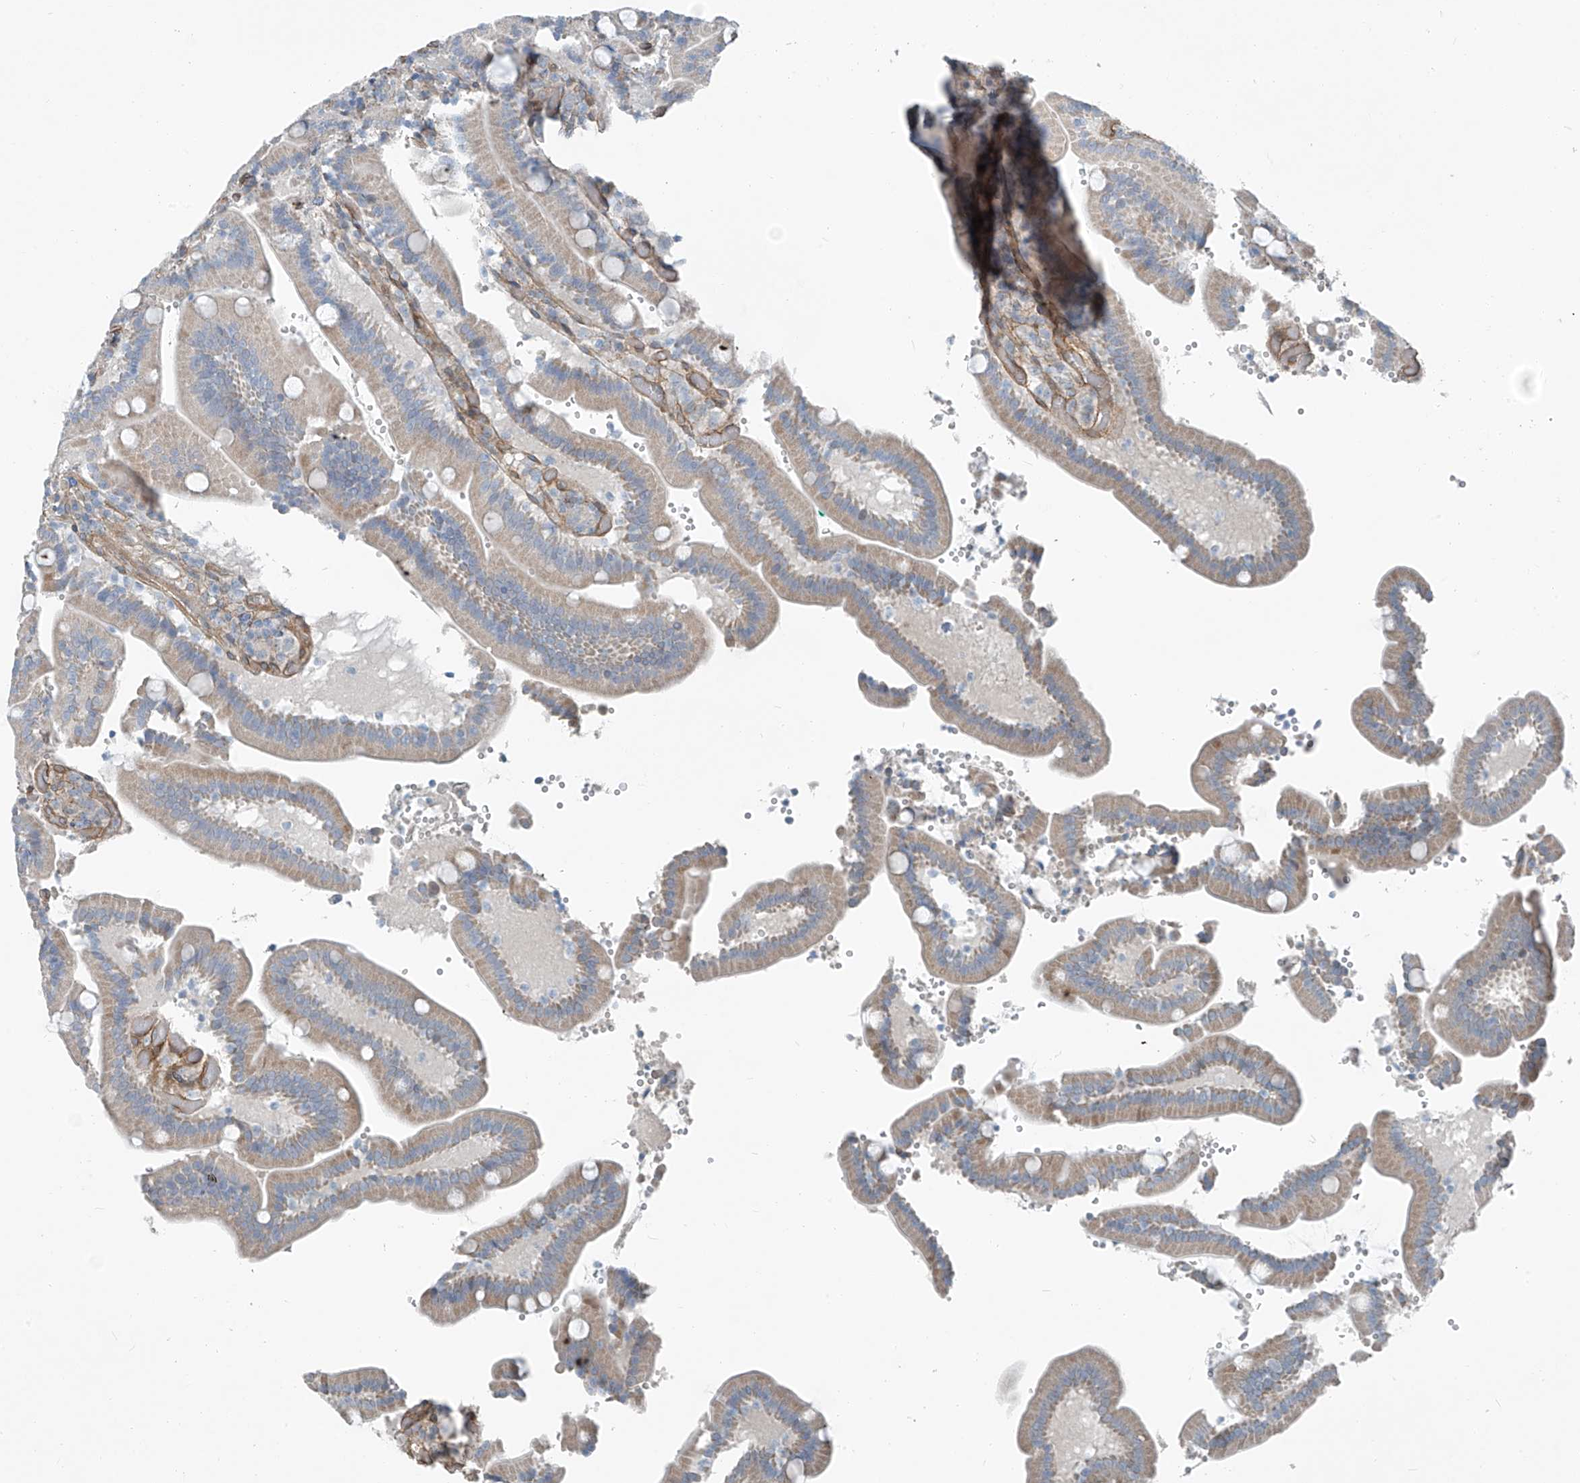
{"staining": {"intensity": "weak", "quantity": "25%-75%", "location": "cytoplasmic/membranous"}, "tissue": "duodenum", "cell_type": "Glandular cells", "image_type": "normal", "snomed": [{"axis": "morphology", "description": "Normal tissue, NOS"}, {"axis": "topography", "description": "Duodenum"}], "caption": "An image of human duodenum stained for a protein shows weak cytoplasmic/membranous brown staining in glandular cells.", "gene": "TNS2", "patient": {"sex": "female", "age": 62}}